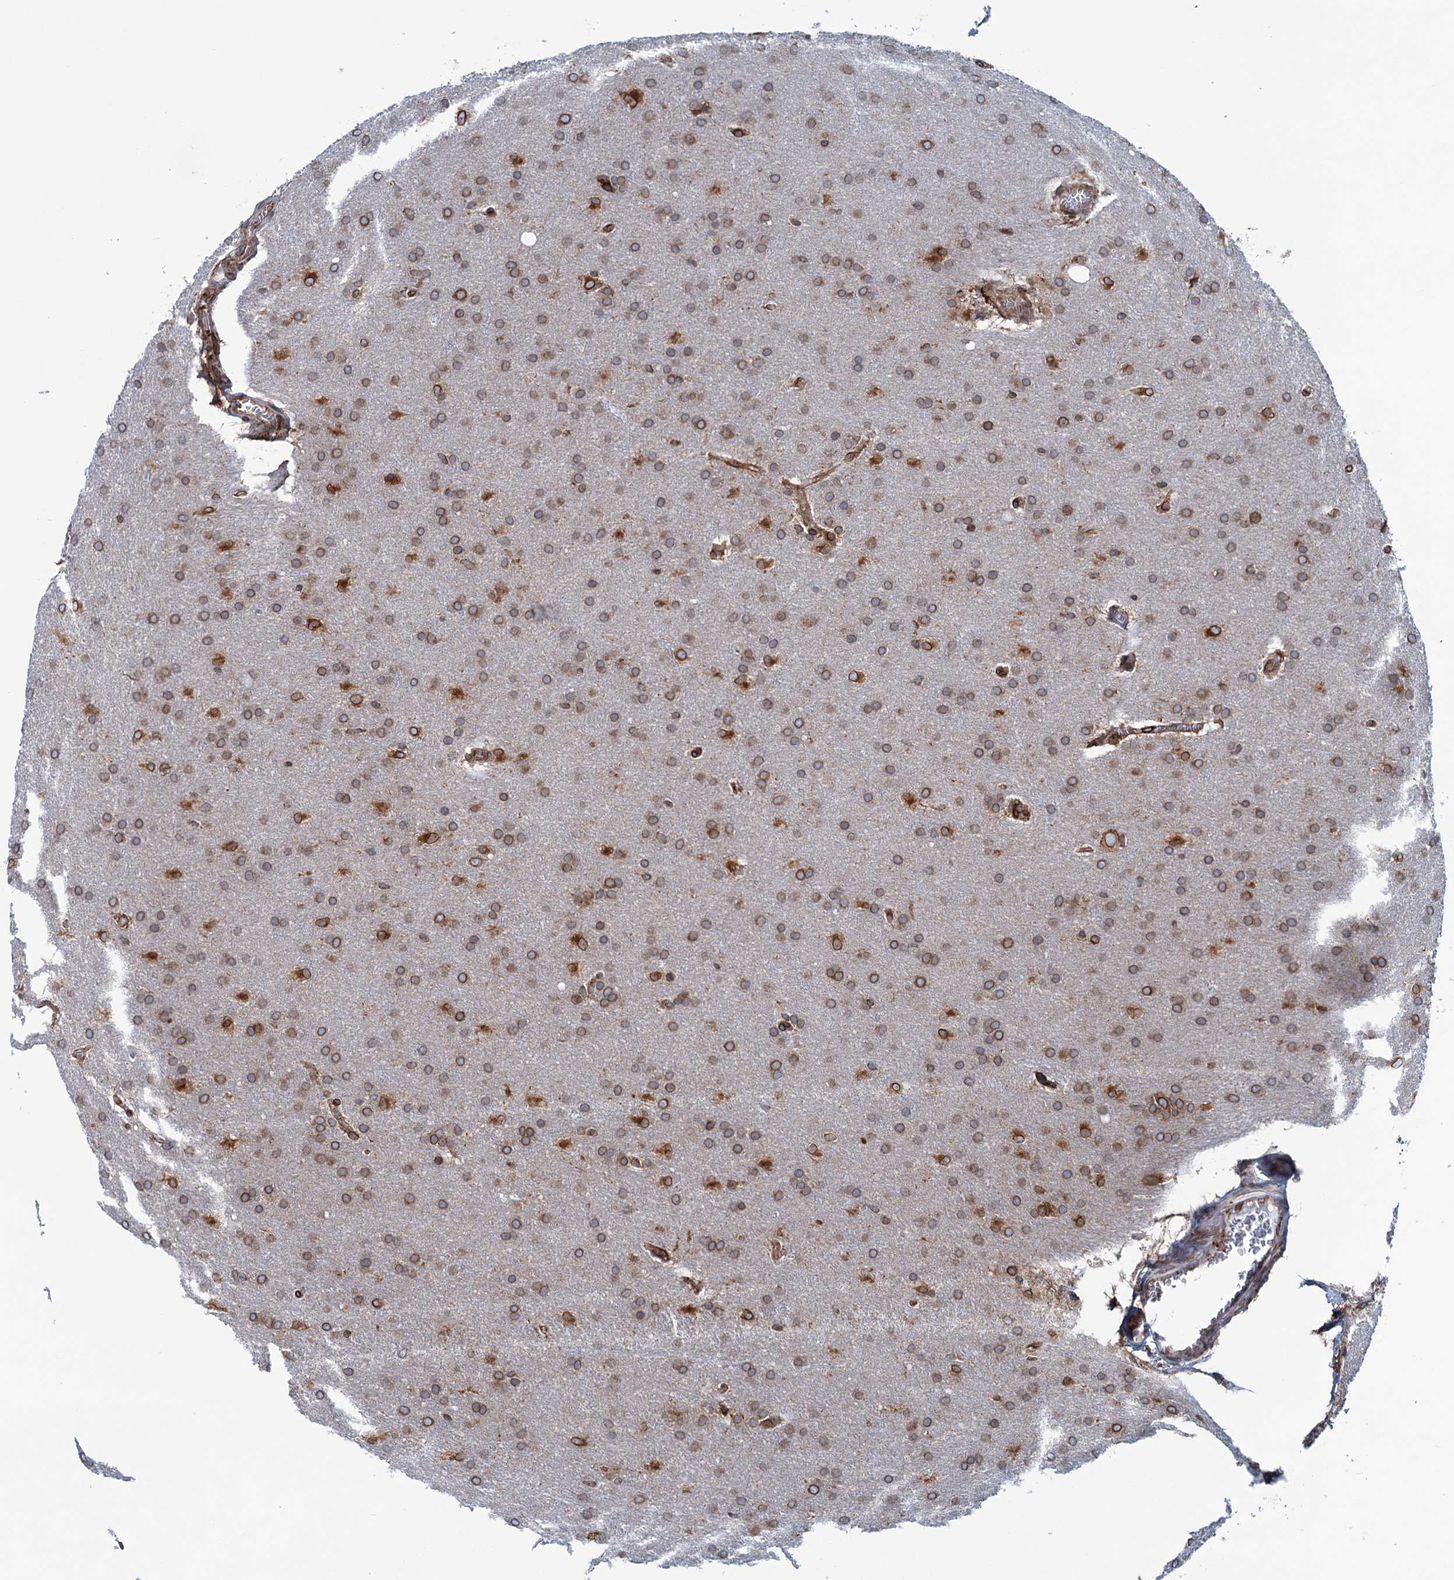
{"staining": {"intensity": "moderate", "quantity": ">75%", "location": "cytoplasmic/membranous"}, "tissue": "glioma", "cell_type": "Tumor cells", "image_type": "cancer", "snomed": [{"axis": "morphology", "description": "Glioma, malignant, Low grade"}, {"axis": "topography", "description": "Brain"}], "caption": "Moderate cytoplasmic/membranous staining is appreciated in approximately >75% of tumor cells in glioma.", "gene": "TMEM205", "patient": {"sex": "female", "age": 32}}